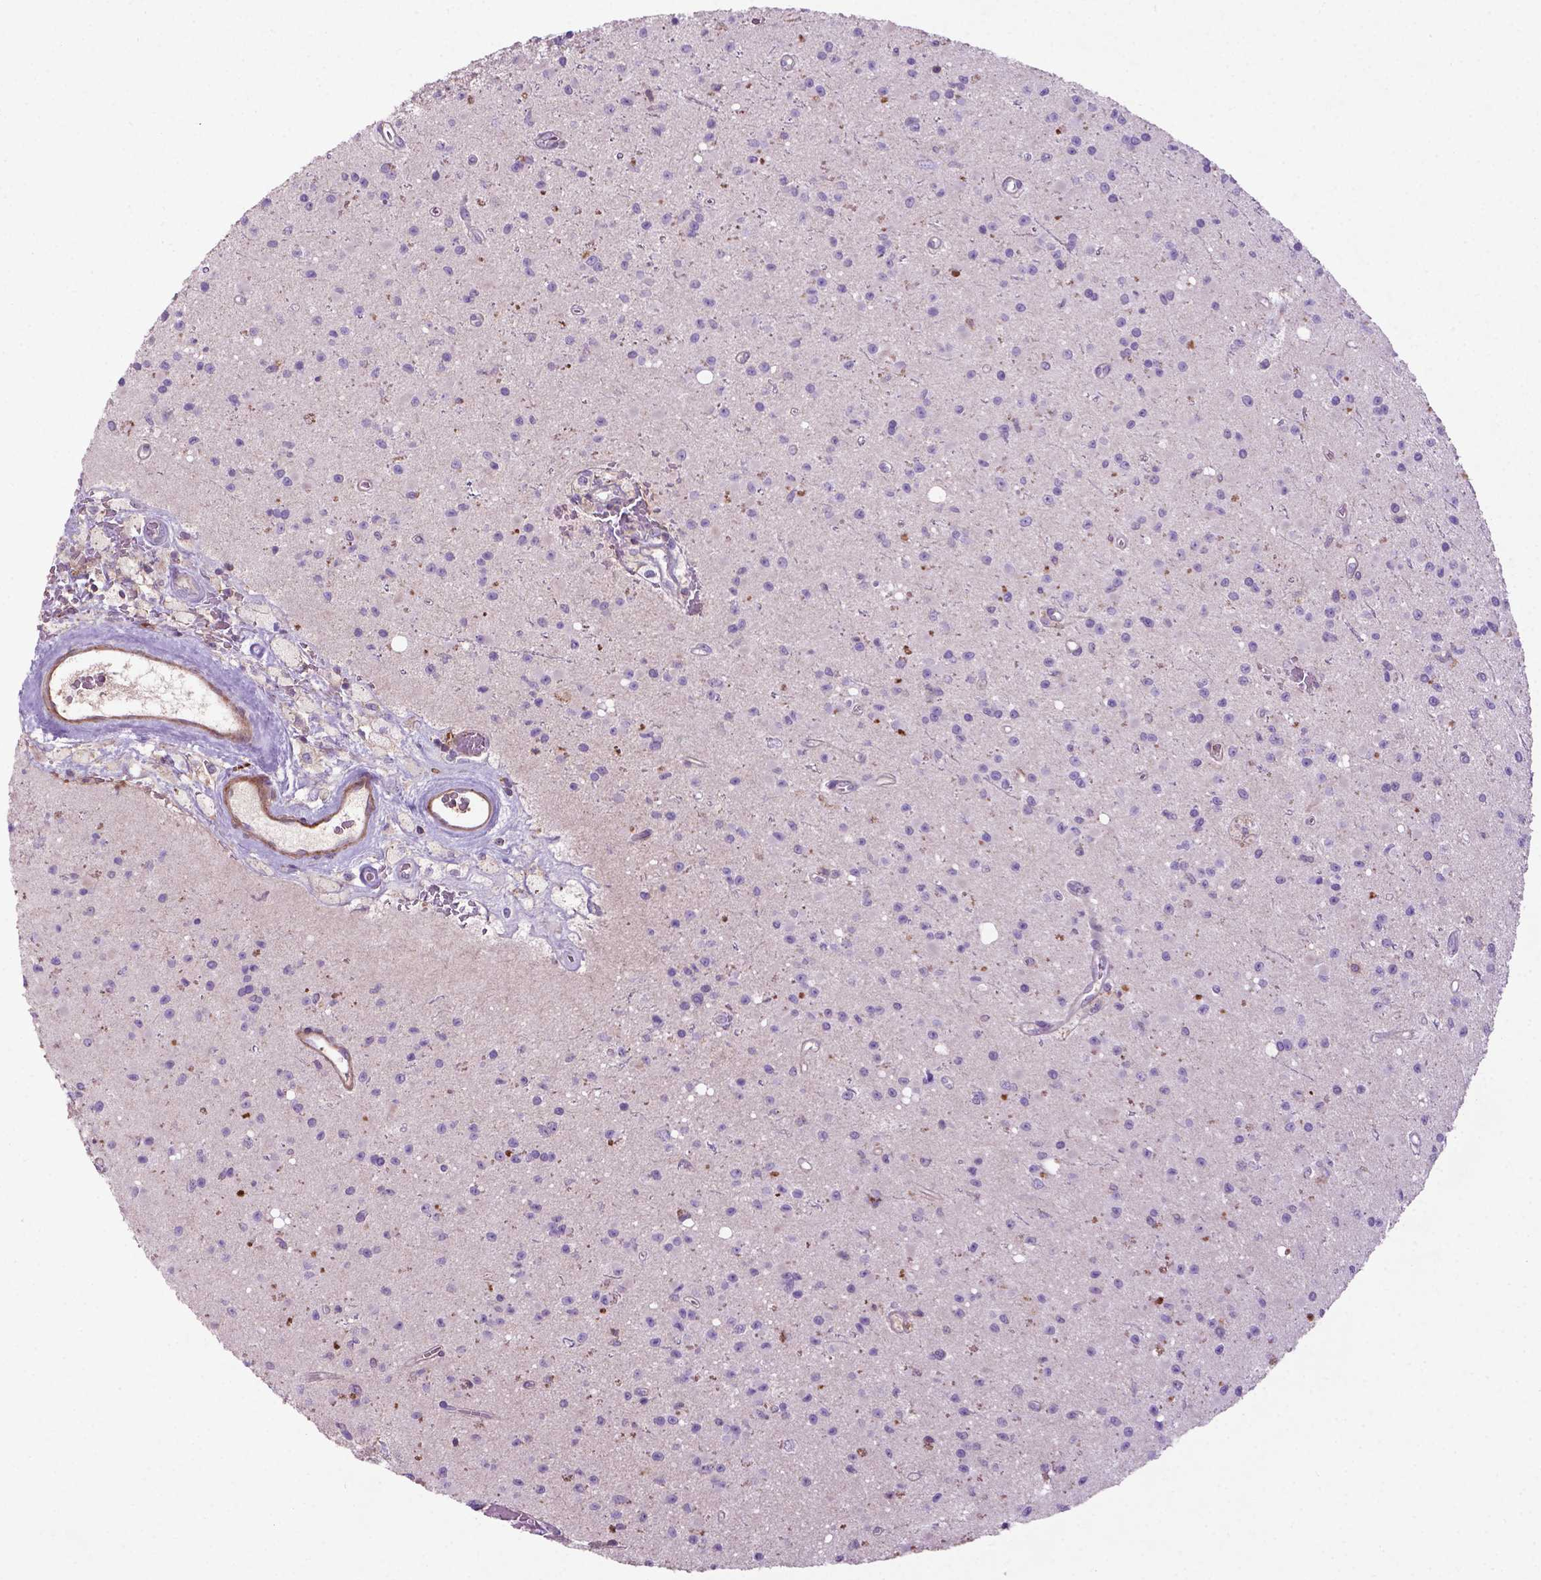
{"staining": {"intensity": "negative", "quantity": "none", "location": "none"}, "tissue": "glioma", "cell_type": "Tumor cells", "image_type": "cancer", "snomed": [{"axis": "morphology", "description": "Glioma, malignant, High grade"}, {"axis": "topography", "description": "Brain"}], "caption": "Immunohistochemical staining of human high-grade glioma (malignant) shows no significant staining in tumor cells.", "gene": "BMP4", "patient": {"sex": "male", "age": 36}}